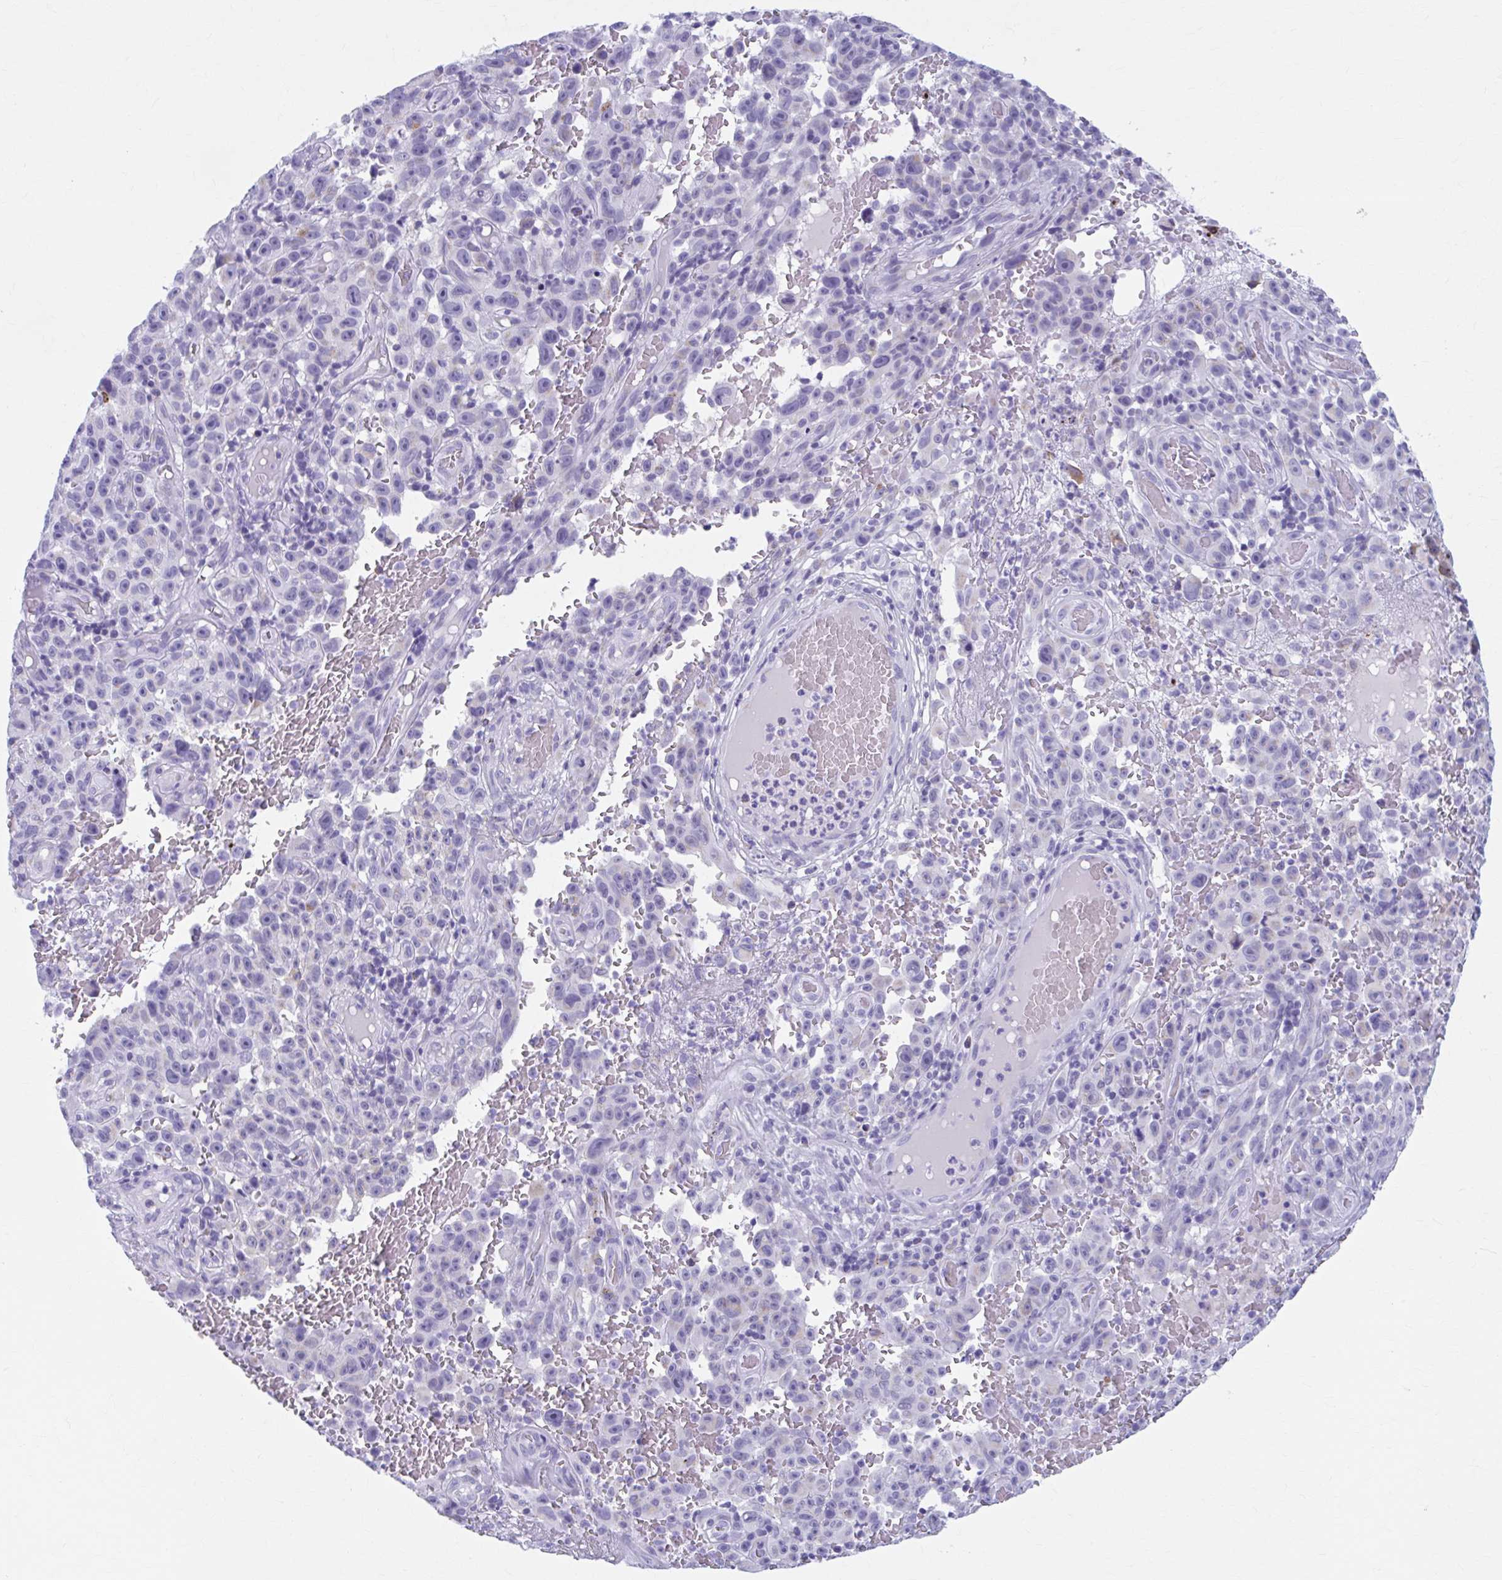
{"staining": {"intensity": "negative", "quantity": "none", "location": "none"}, "tissue": "melanoma", "cell_type": "Tumor cells", "image_type": "cancer", "snomed": [{"axis": "morphology", "description": "Malignant melanoma, NOS"}, {"axis": "topography", "description": "Skin"}], "caption": "Malignant melanoma was stained to show a protein in brown. There is no significant expression in tumor cells. (DAB immunohistochemistry, high magnification).", "gene": "KCNE2", "patient": {"sex": "female", "age": 82}}